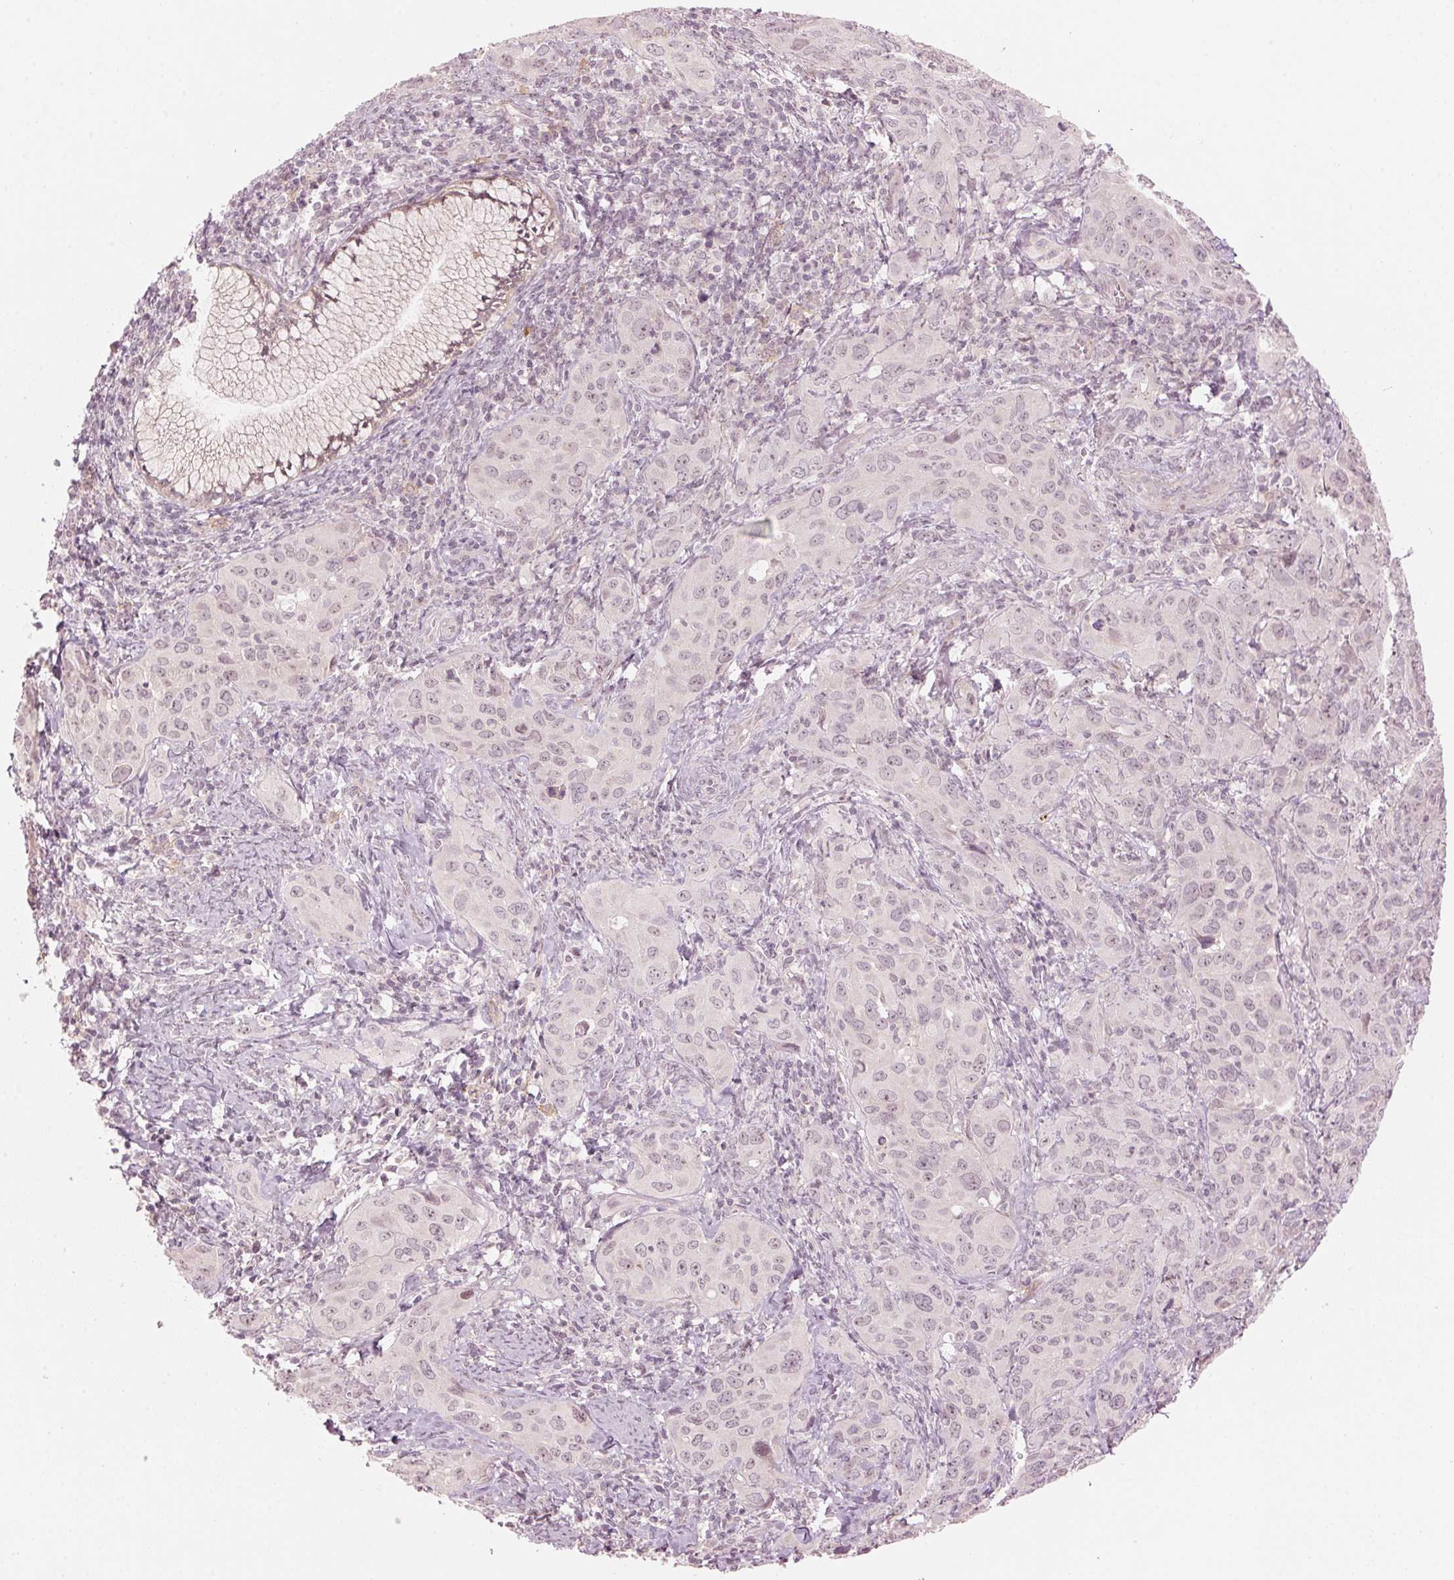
{"staining": {"intensity": "weak", "quantity": "<25%", "location": "nuclear"}, "tissue": "cervical cancer", "cell_type": "Tumor cells", "image_type": "cancer", "snomed": [{"axis": "morphology", "description": "Normal tissue, NOS"}, {"axis": "morphology", "description": "Squamous cell carcinoma, NOS"}, {"axis": "topography", "description": "Cervix"}], "caption": "Histopathology image shows no protein expression in tumor cells of cervical squamous cell carcinoma tissue. (DAB (3,3'-diaminobenzidine) immunohistochemistry (IHC) visualized using brightfield microscopy, high magnification).", "gene": "TMED6", "patient": {"sex": "female", "age": 51}}